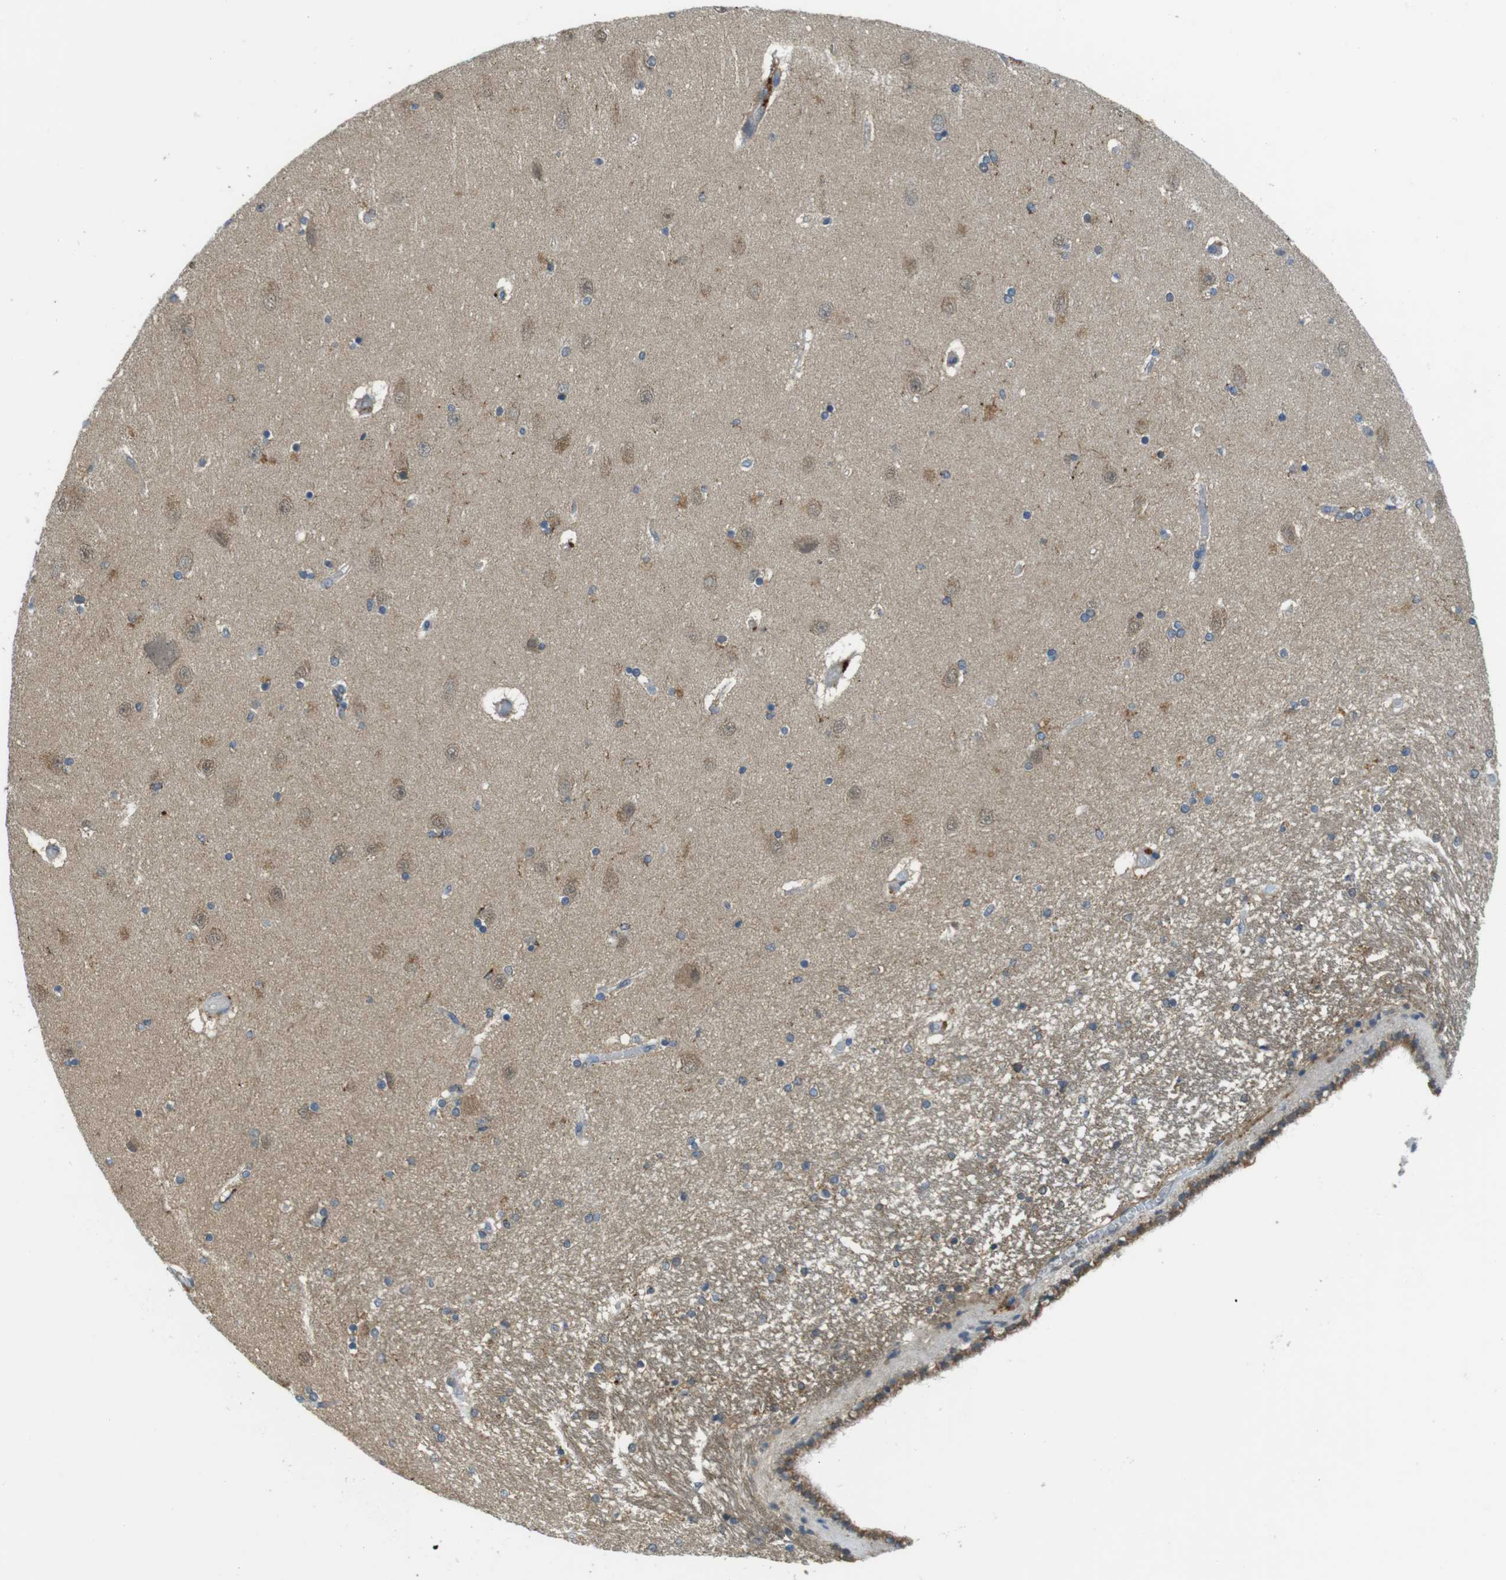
{"staining": {"intensity": "moderate", "quantity": "25%-75%", "location": "cytoplasmic/membranous"}, "tissue": "hippocampus", "cell_type": "Glial cells", "image_type": "normal", "snomed": [{"axis": "morphology", "description": "Normal tissue, NOS"}, {"axis": "topography", "description": "Hippocampus"}], "caption": "Immunohistochemistry (IHC) of benign hippocampus reveals medium levels of moderate cytoplasmic/membranous staining in about 25%-75% of glial cells. (Stains: DAB in brown, nuclei in blue, Microscopy: brightfield microscopy at high magnification).", "gene": "BRI3BP", "patient": {"sex": "female", "age": 54}}